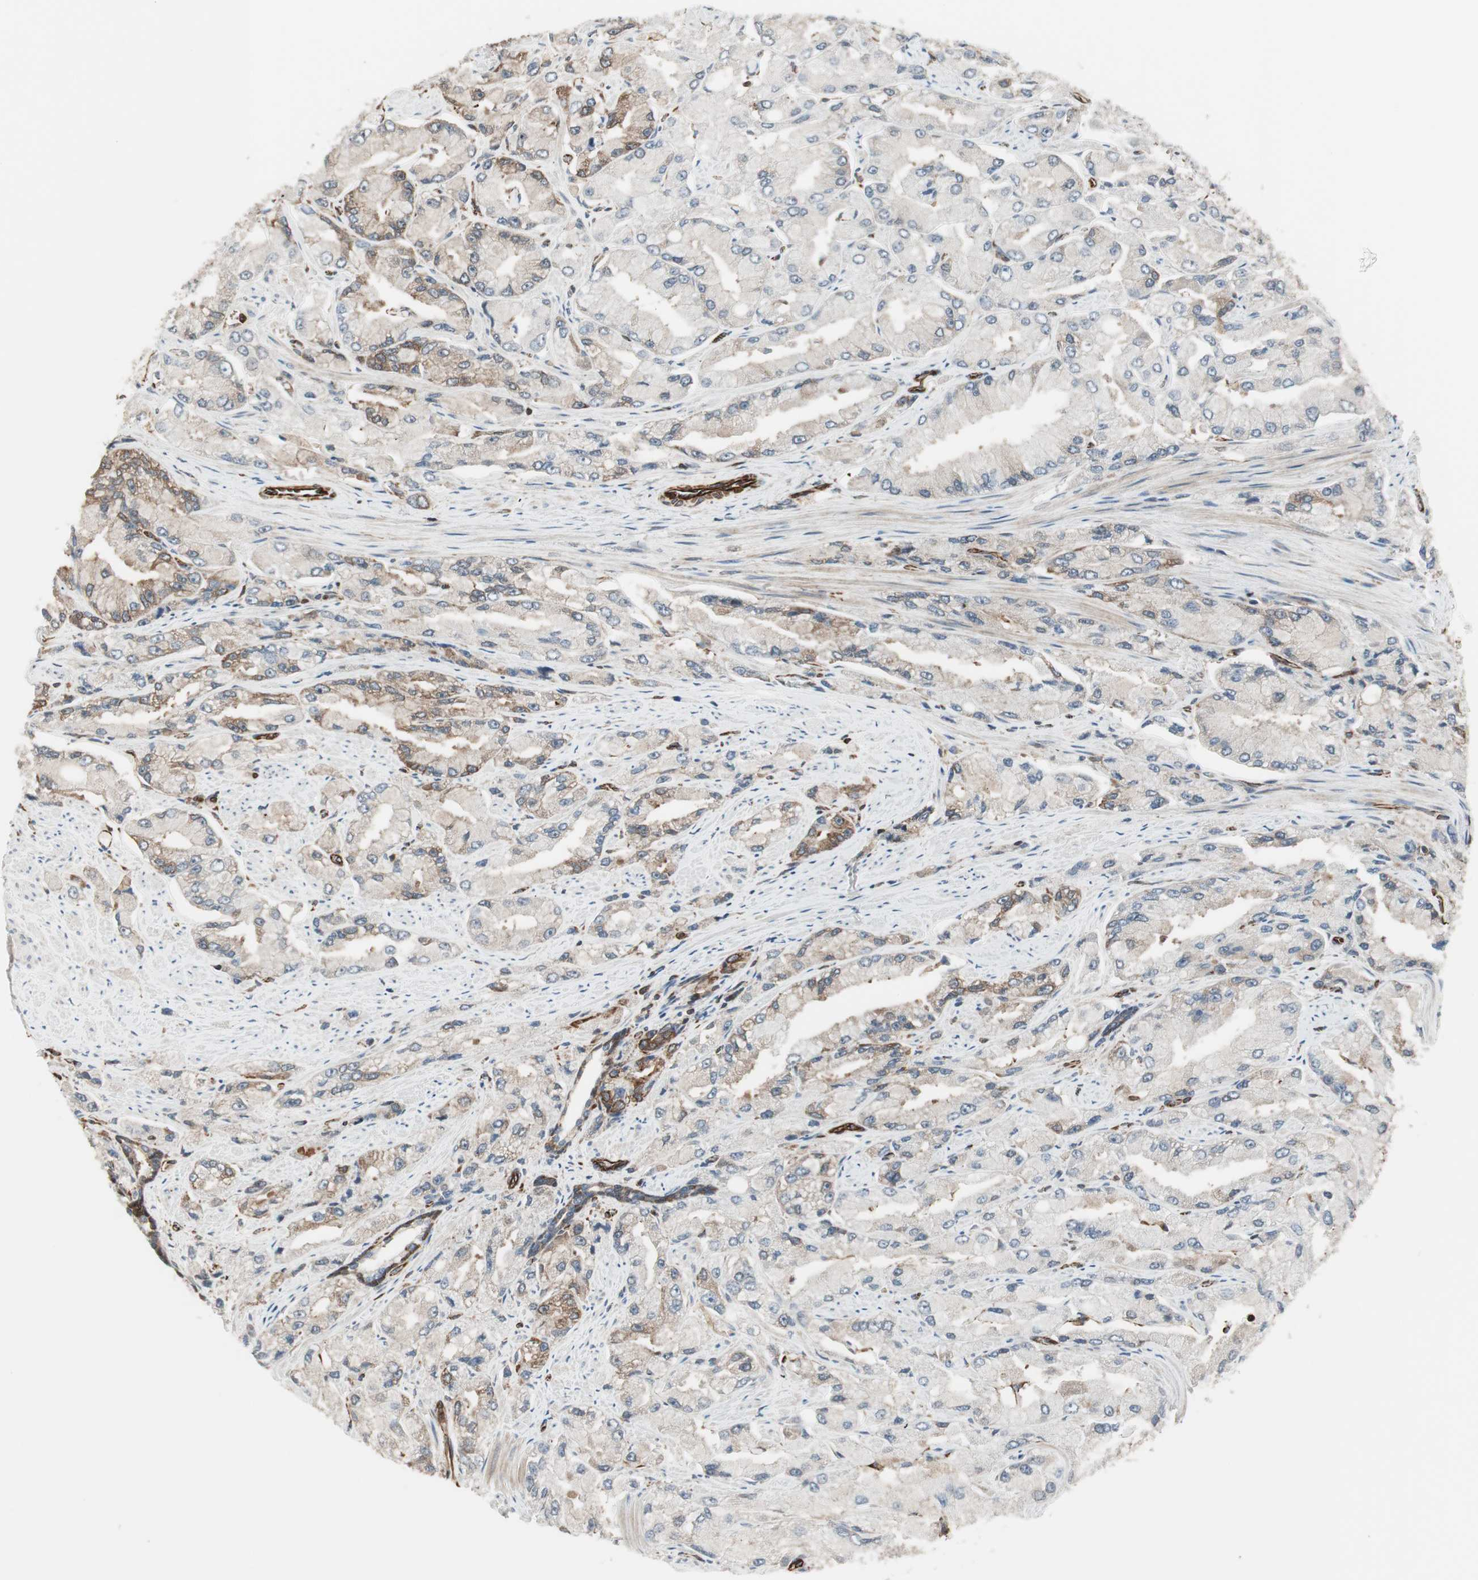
{"staining": {"intensity": "weak", "quantity": "25%-75%", "location": "cytoplasmic/membranous"}, "tissue": "prostate cancer", "cell_type": "Tumor cells", "image_type": "cancer", "snomed": [{"axis": "morphology", "description": "Adenocarcinoma, High grade"}, {"axis": "topography", "description": "Prostate"}], "caption": "Immunohistochemistry (IHC) of prostate high-grade adenocarcinoma reveals low levels of weak cytoplasmic/membranous staining in about 25%-75% of tumor cells.", "gene": "MAD2L2", "patient": {"sex": "male", "age": 58}}